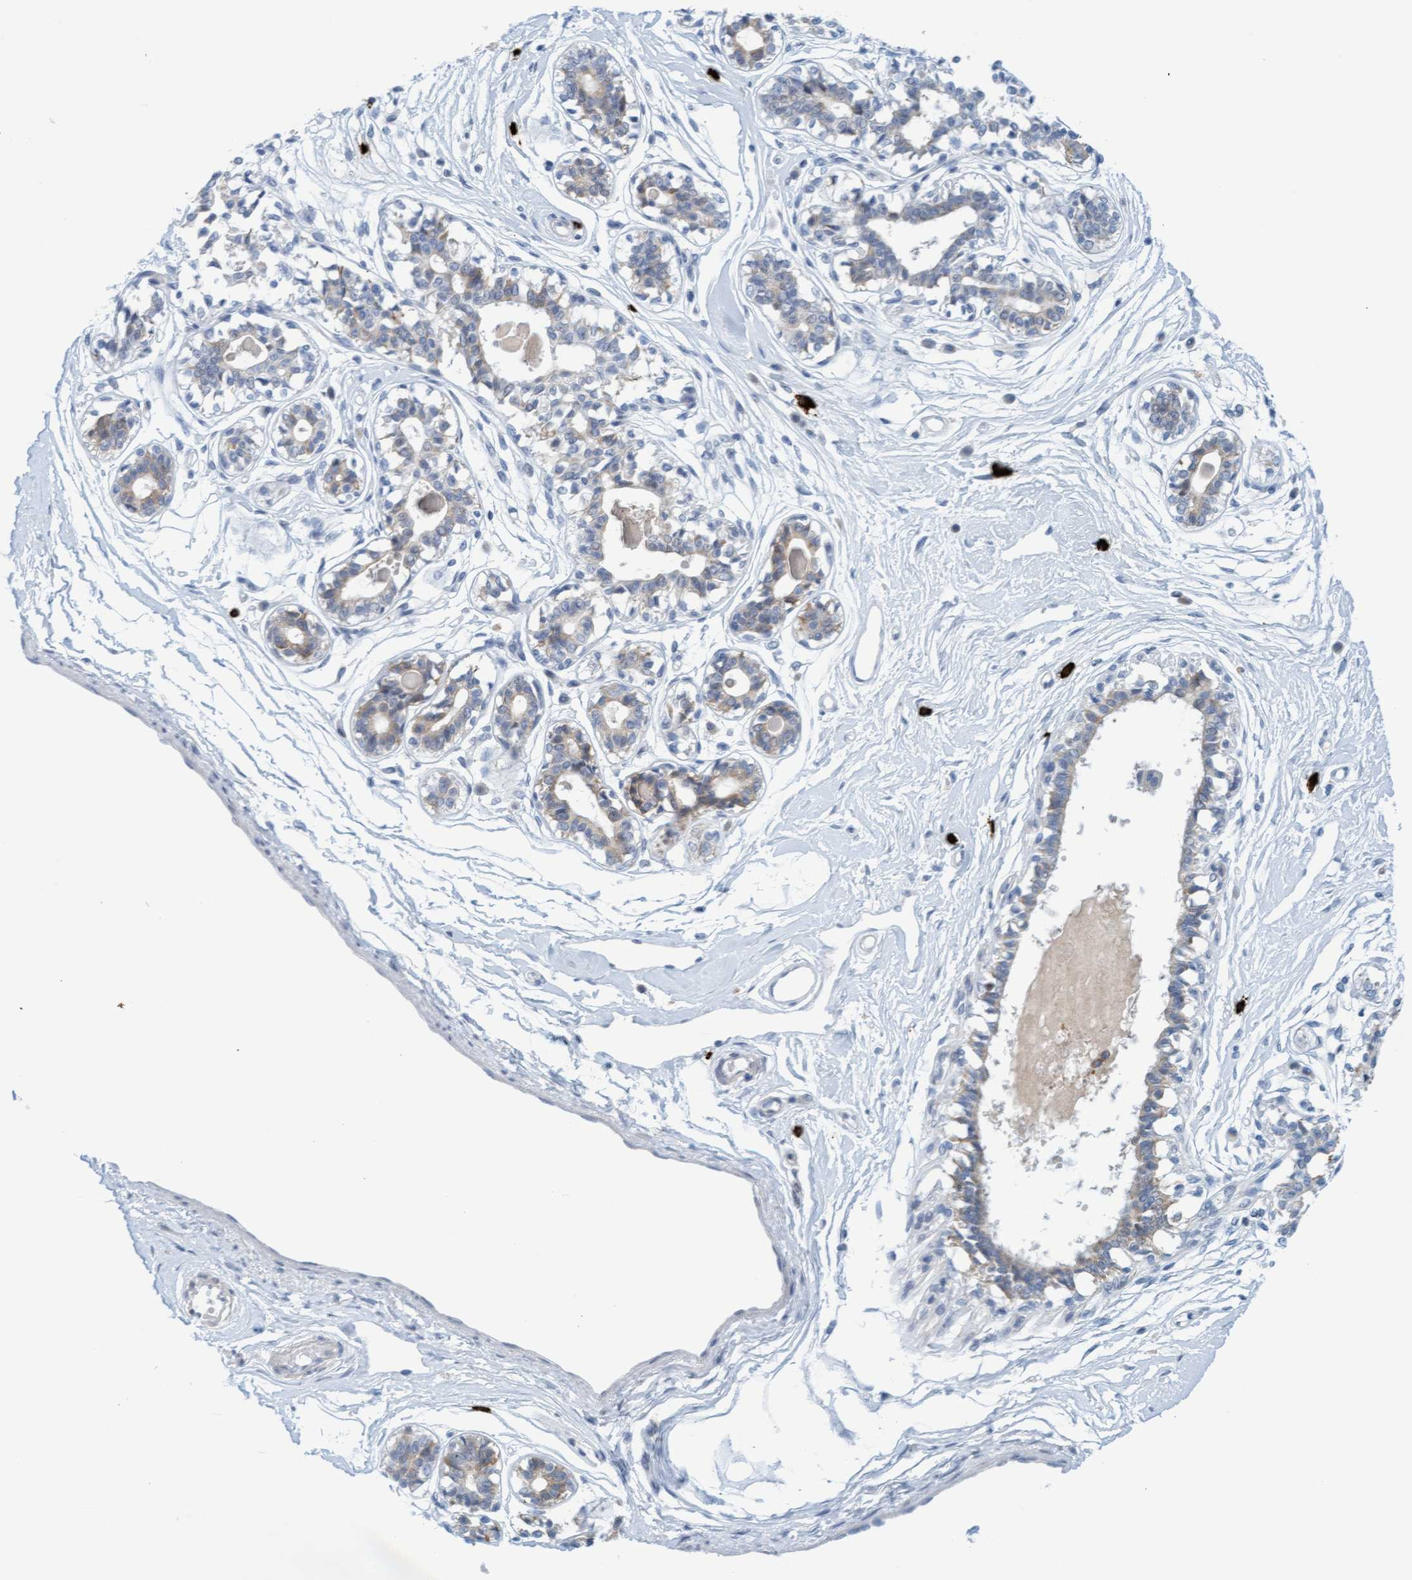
{"staining": {"intensity": "negative", "quantity": "none", "location": "none"}, "tissue": "breast", "cell_type": "Adipocytes", "image_type": "normal", "snomed": [{"axis": "morphology", "description": "Normal tissue, NOS"}, {"axis": "topography", "description": "Breast"}], "caption": "The histopathology image shows no significant expression in adipocytes of breast.", "gene": "CPA3", "patient": {"sex": "female", "age": 45}}